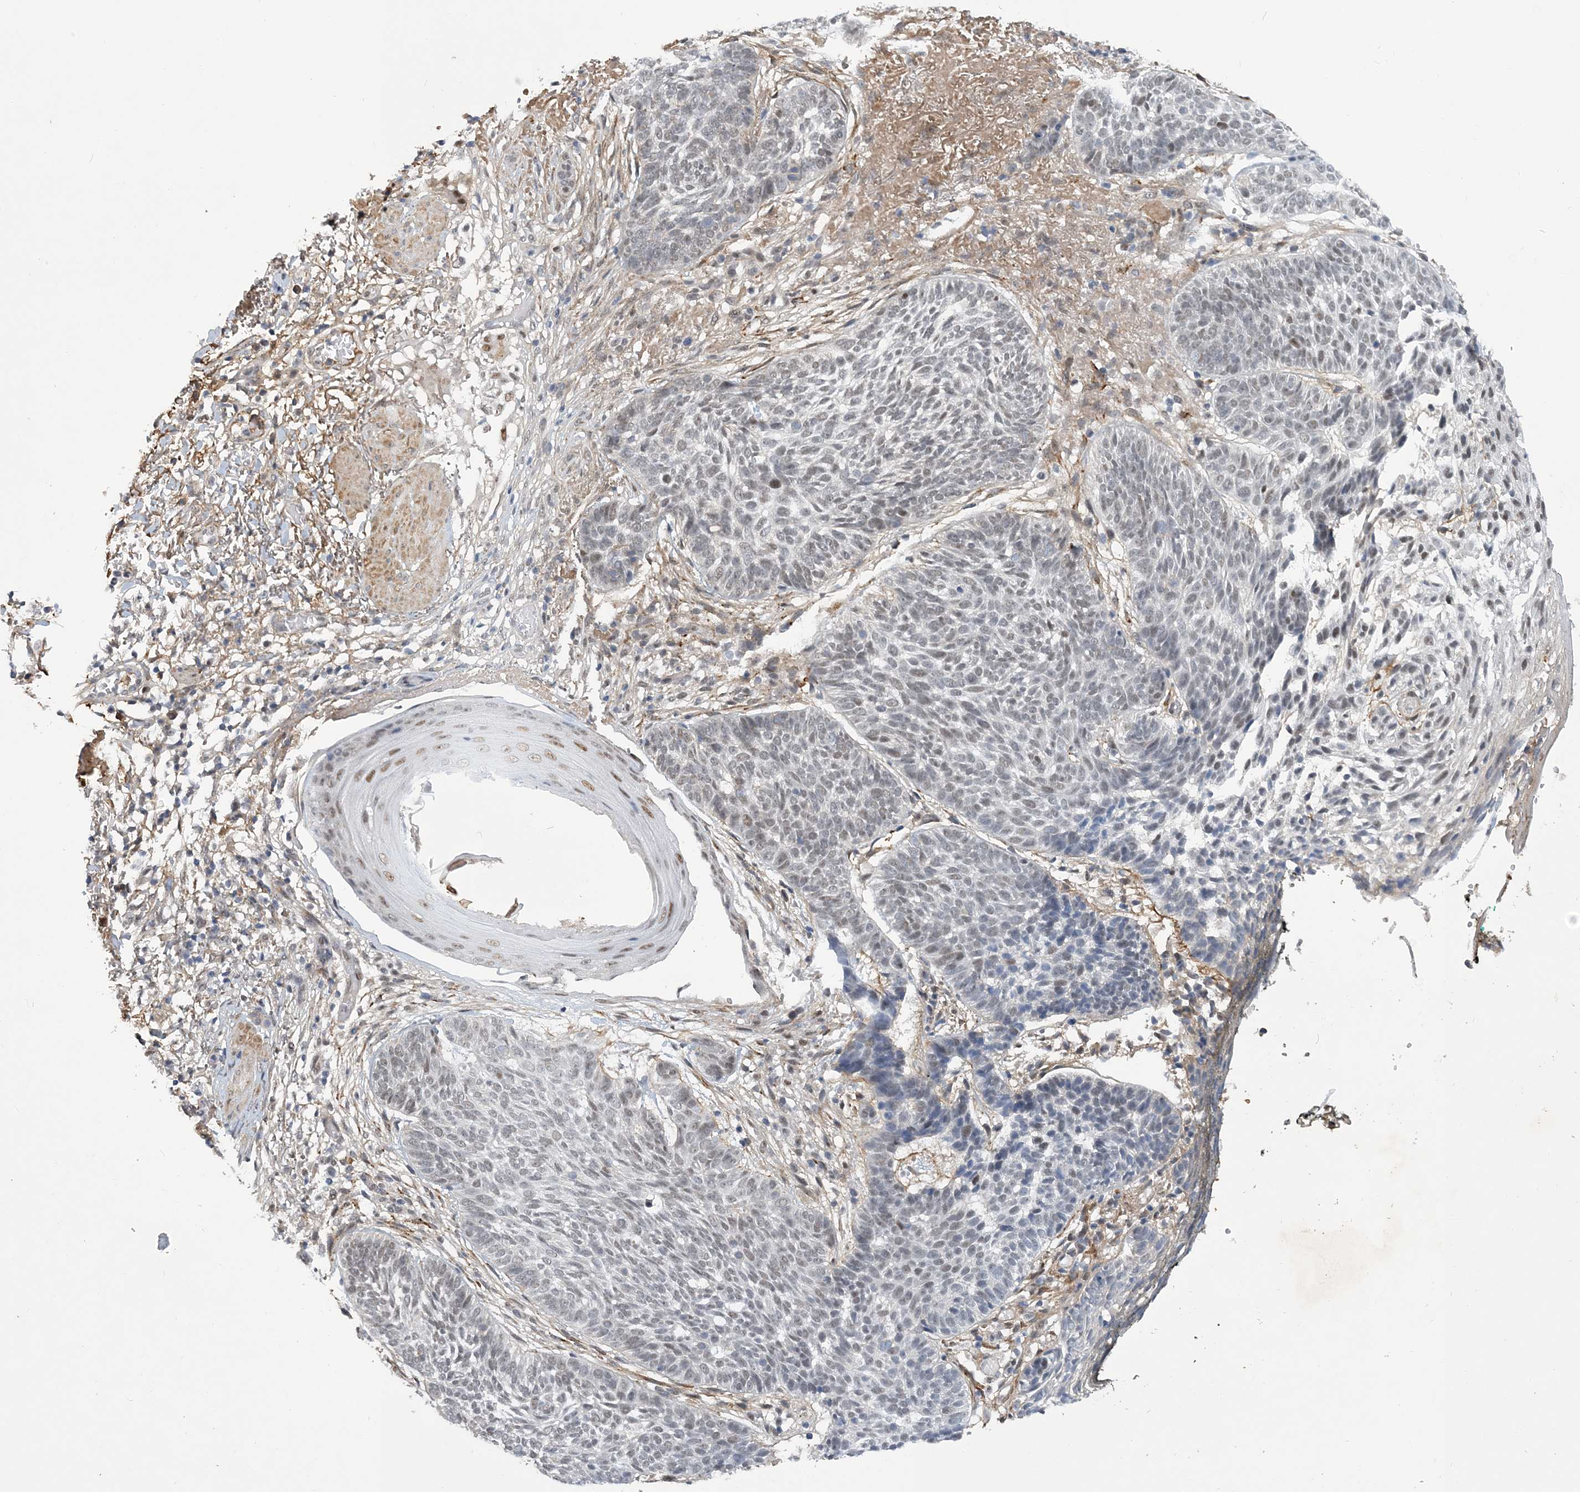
{"staining": {"intensity": "weak", "quantity": "25%-75%", "location": "nuclear"}, "tissue": "skin cancer", "cell_type": "Tumor cells", "image_type": "cancer", "snomed": [{"axis": "morphology", "description": "Normal tissue, NOS"}, {"axis": "morphology", "description": "Basal cell carcinoma"}, {"axis": "topography", "description": "Skin"}], "caption": "The immunohistochemical stain labels weak nuclear staining in tumor cells of skin basal cell carcinoma tissue.", "gene": "FAM217A", "patient": {"sex": "male", "age": 64}}